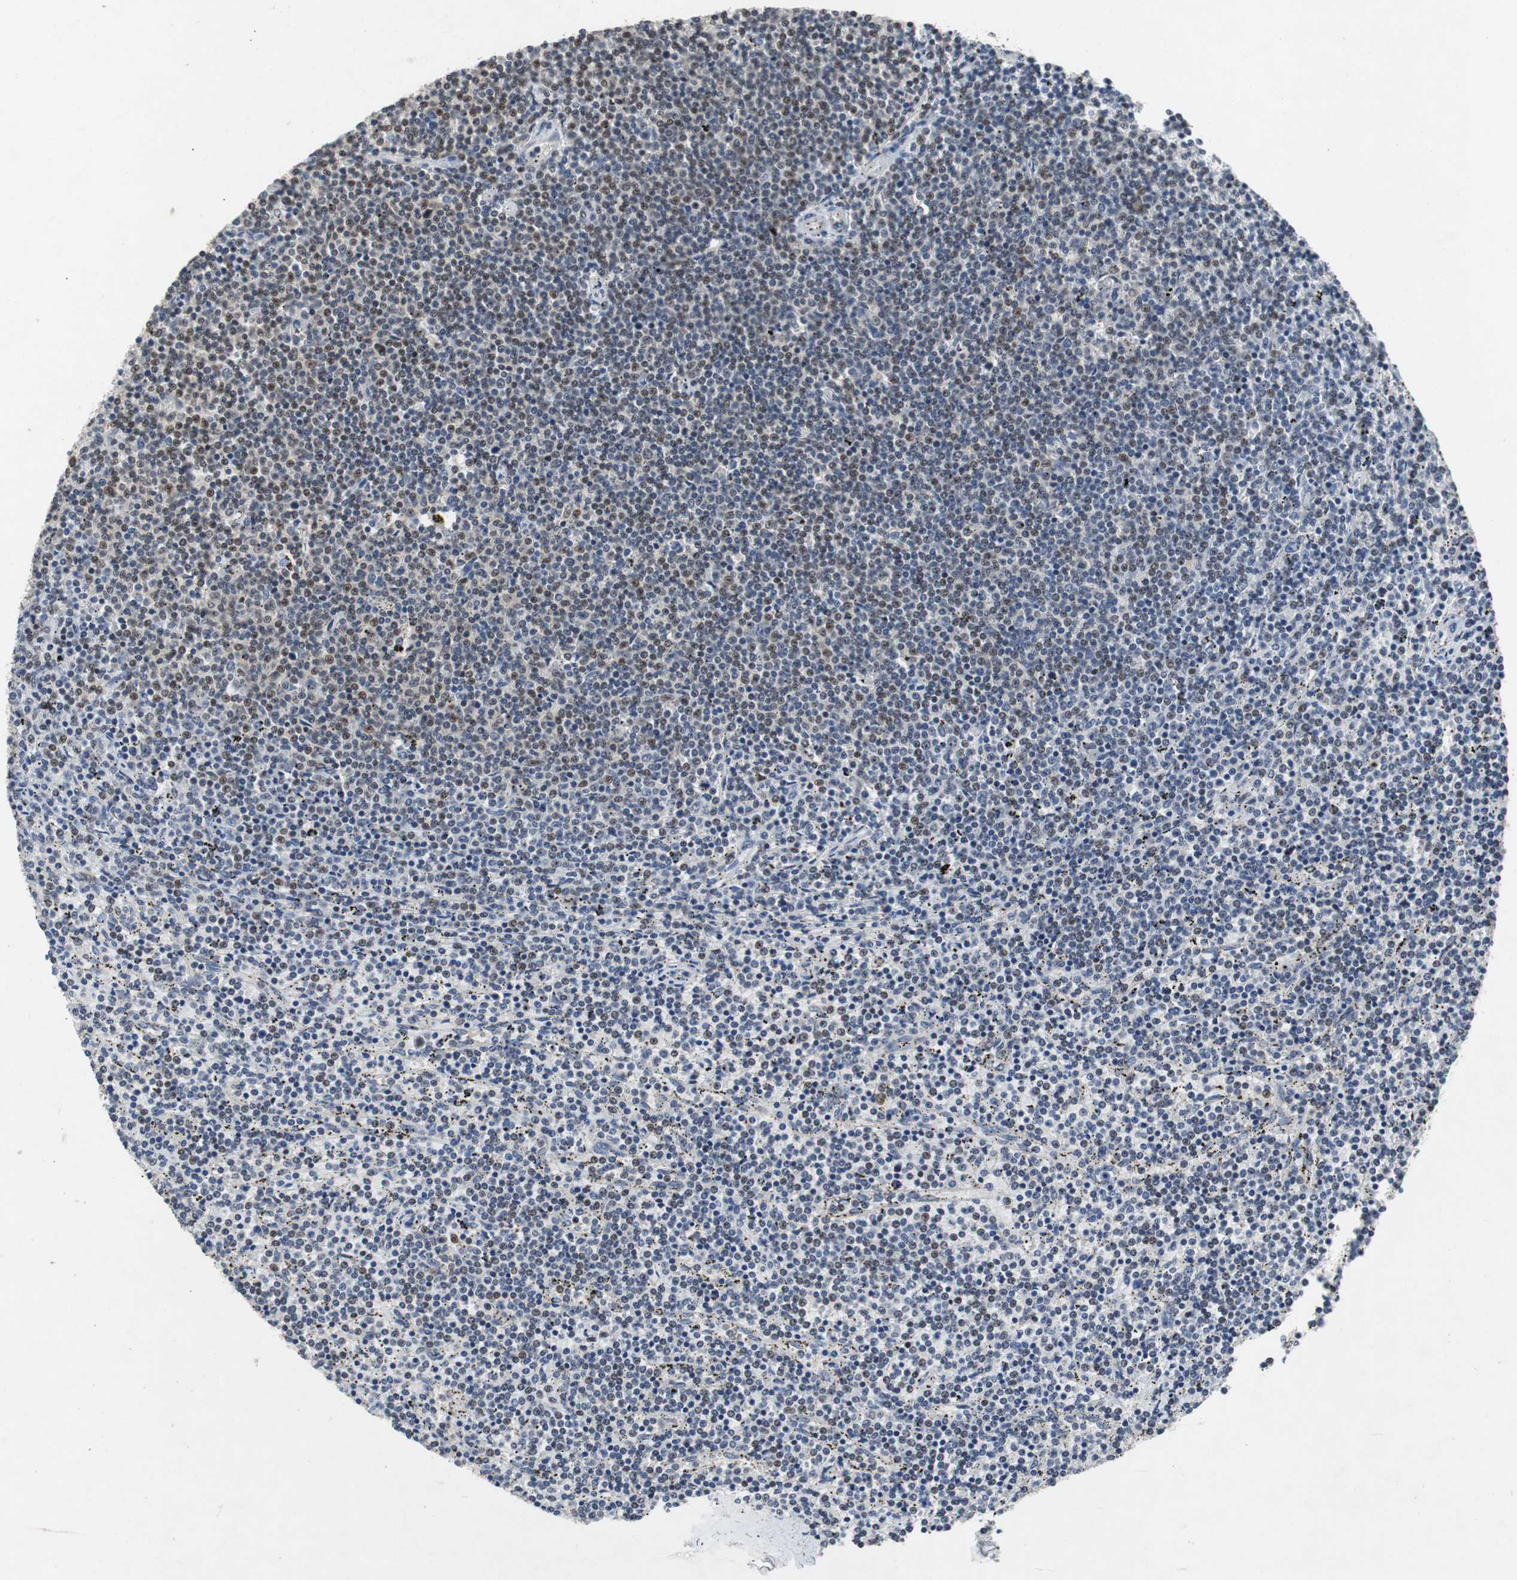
{"staining": {"intensity": "weak", "quantity": "25%-75%", "location": "nuclear"}, "tissue": "lymphoma", "cell_type": "Tumor cells", "image_type": "cancer", "snomed": [{"axis": "morphology", "description": "Malignant lymphoma, non-Hodgkin's type, Low grade"}, {"axis": "topography", "description": "Spleen"}], "caption": "Malignant lymphoma, non-Hodgkin's type (low-grade) stained for a protein (brown) shows weak nuclear positive expression in approximately 25%-75% of tumor cells.", "gene": "TP63", "patient": {"sex": "female", "age": 50}}